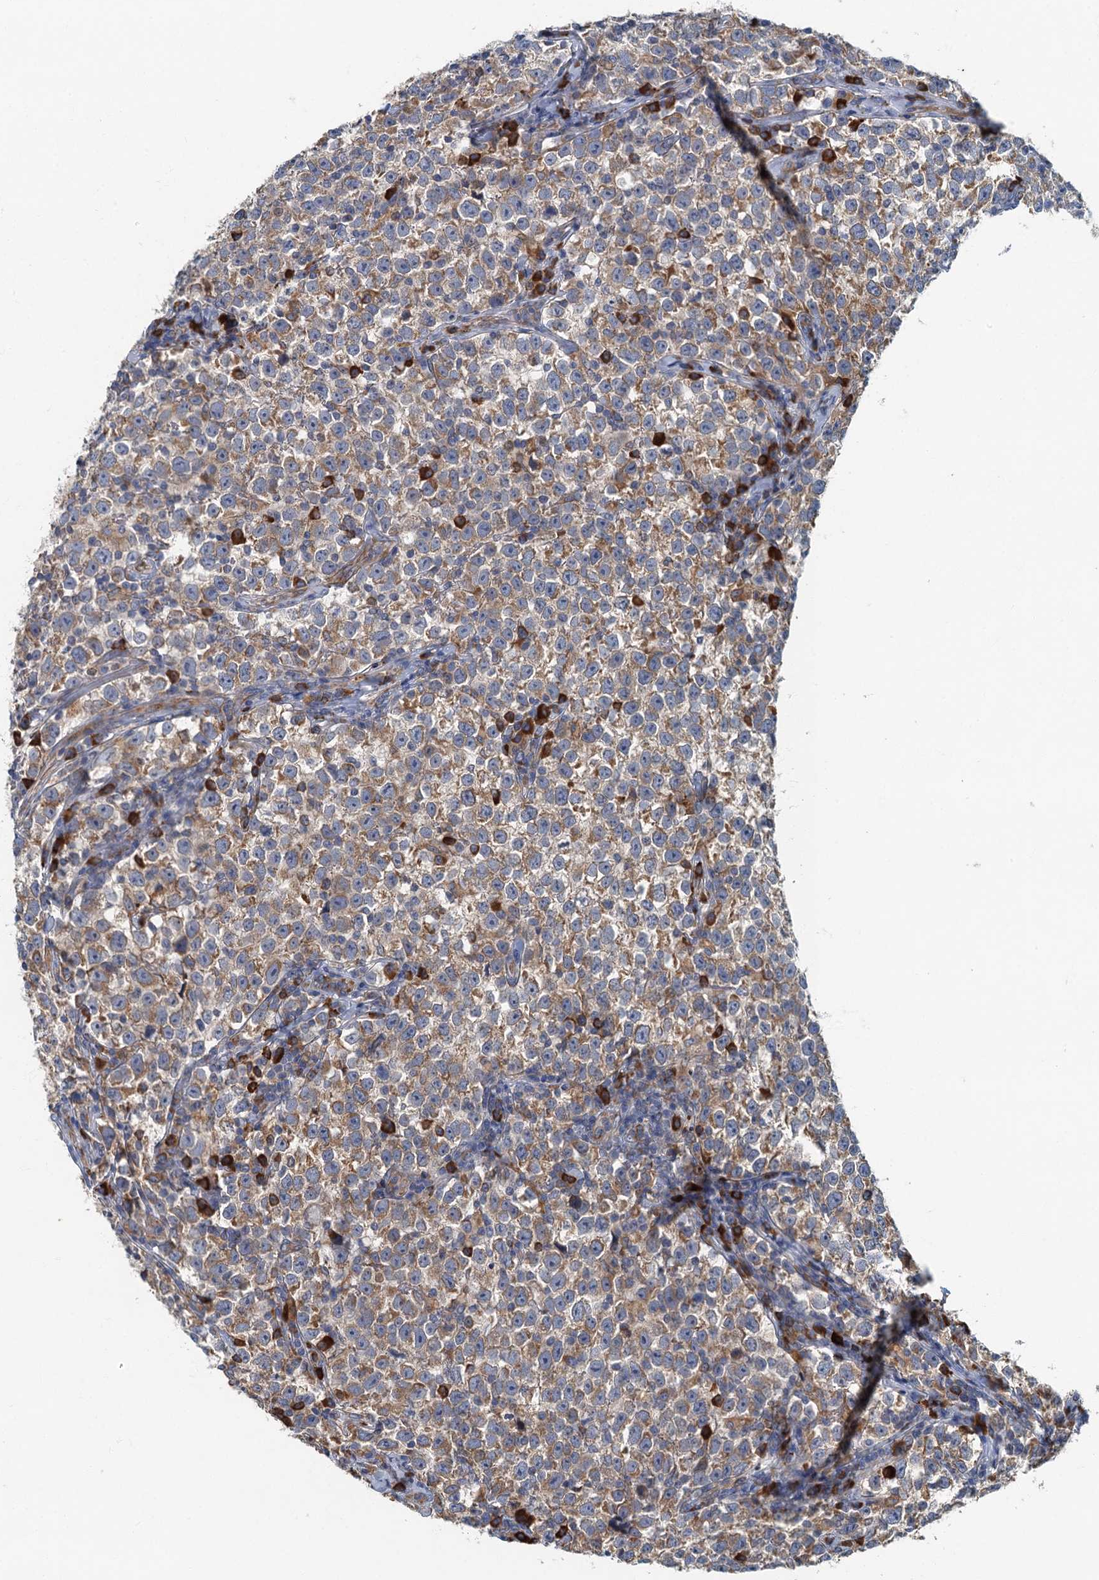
{"staining": {"intensity": "moderate", "quantity": ">75%", "location": "cytoplasmic/membranous"}, "tissue": "testis cancer", "cell_type": "Tumor cells", "image_type": "cancer", "snomed": [{"axis": "morphology", "description": "Normal tissue, NOS"}, {"axis": "morphology", "description": "Seminoma, NOS"}, {"axis": "topography", "description": "Testis"}], "caption": "High-power microscopy captured an immunohistochemistry (IHC) micrograph of testis cancer (seminoma), revealing moderate cytoplasmic/membranous positivity in about >75% of tumor cells.", "gene": "SPDYC", "patient": {"sex": "male", "age": 43}}